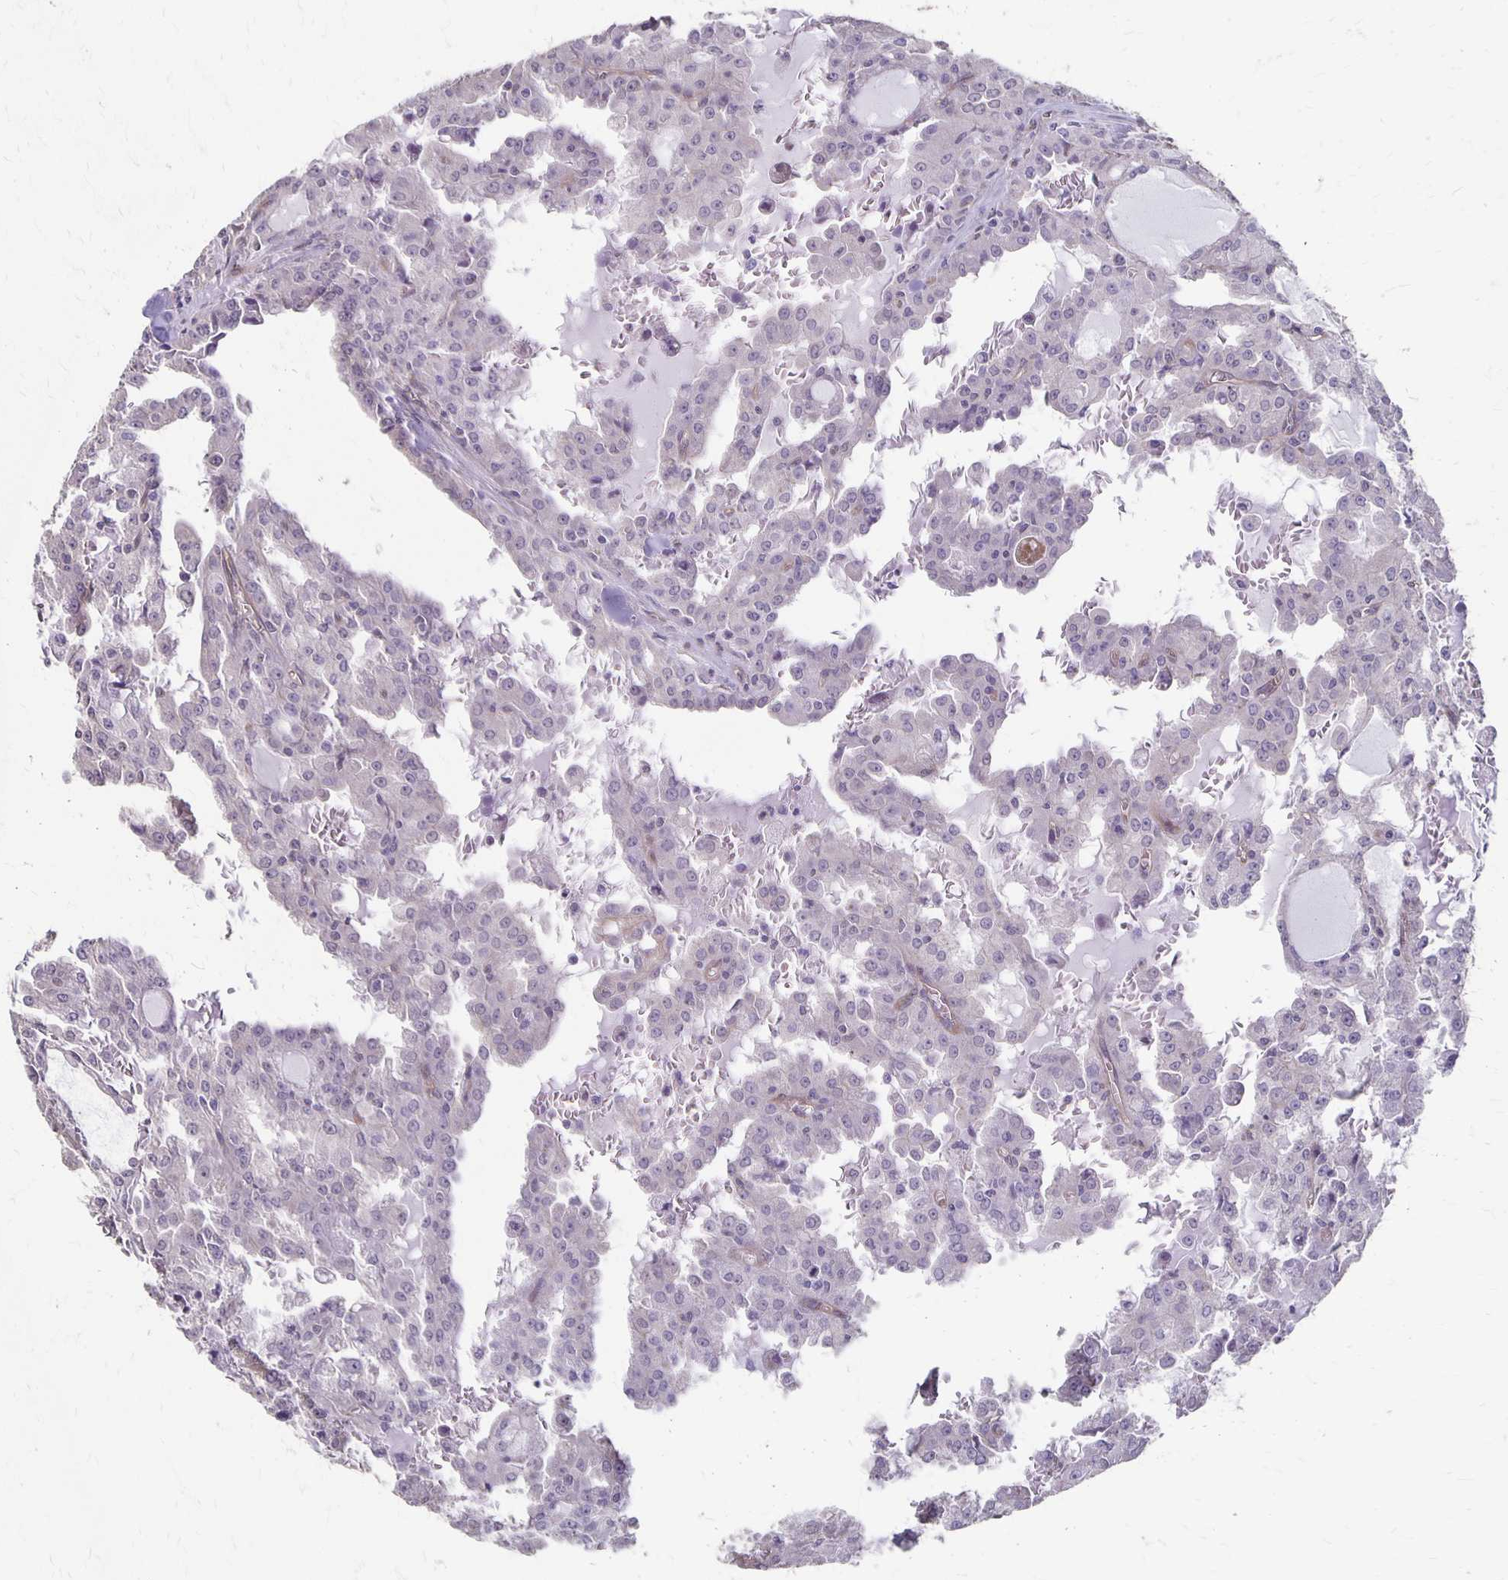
{"staining": {"intensity": "negative", "quantity": "none", "location": "none"}, "tissue": "head and neck cancer", "cell_type": "Tumor cells", "image_type": "cancer", "snomed": [{"axis": "morphology", "description": "Adenocarcinoma, NOS"}, {"axis": "topography", "description": "Head-Neck"}], "caption": "Adenocarcinoma (head and neck) was stained to show a protein in brown. There is no significant staining in tumor cells. (DAB IHC visualized using brightfield microscopy, high magnification).", "gene": "PPP1R3E", "patient": {"sex": "male", "age": 64}}